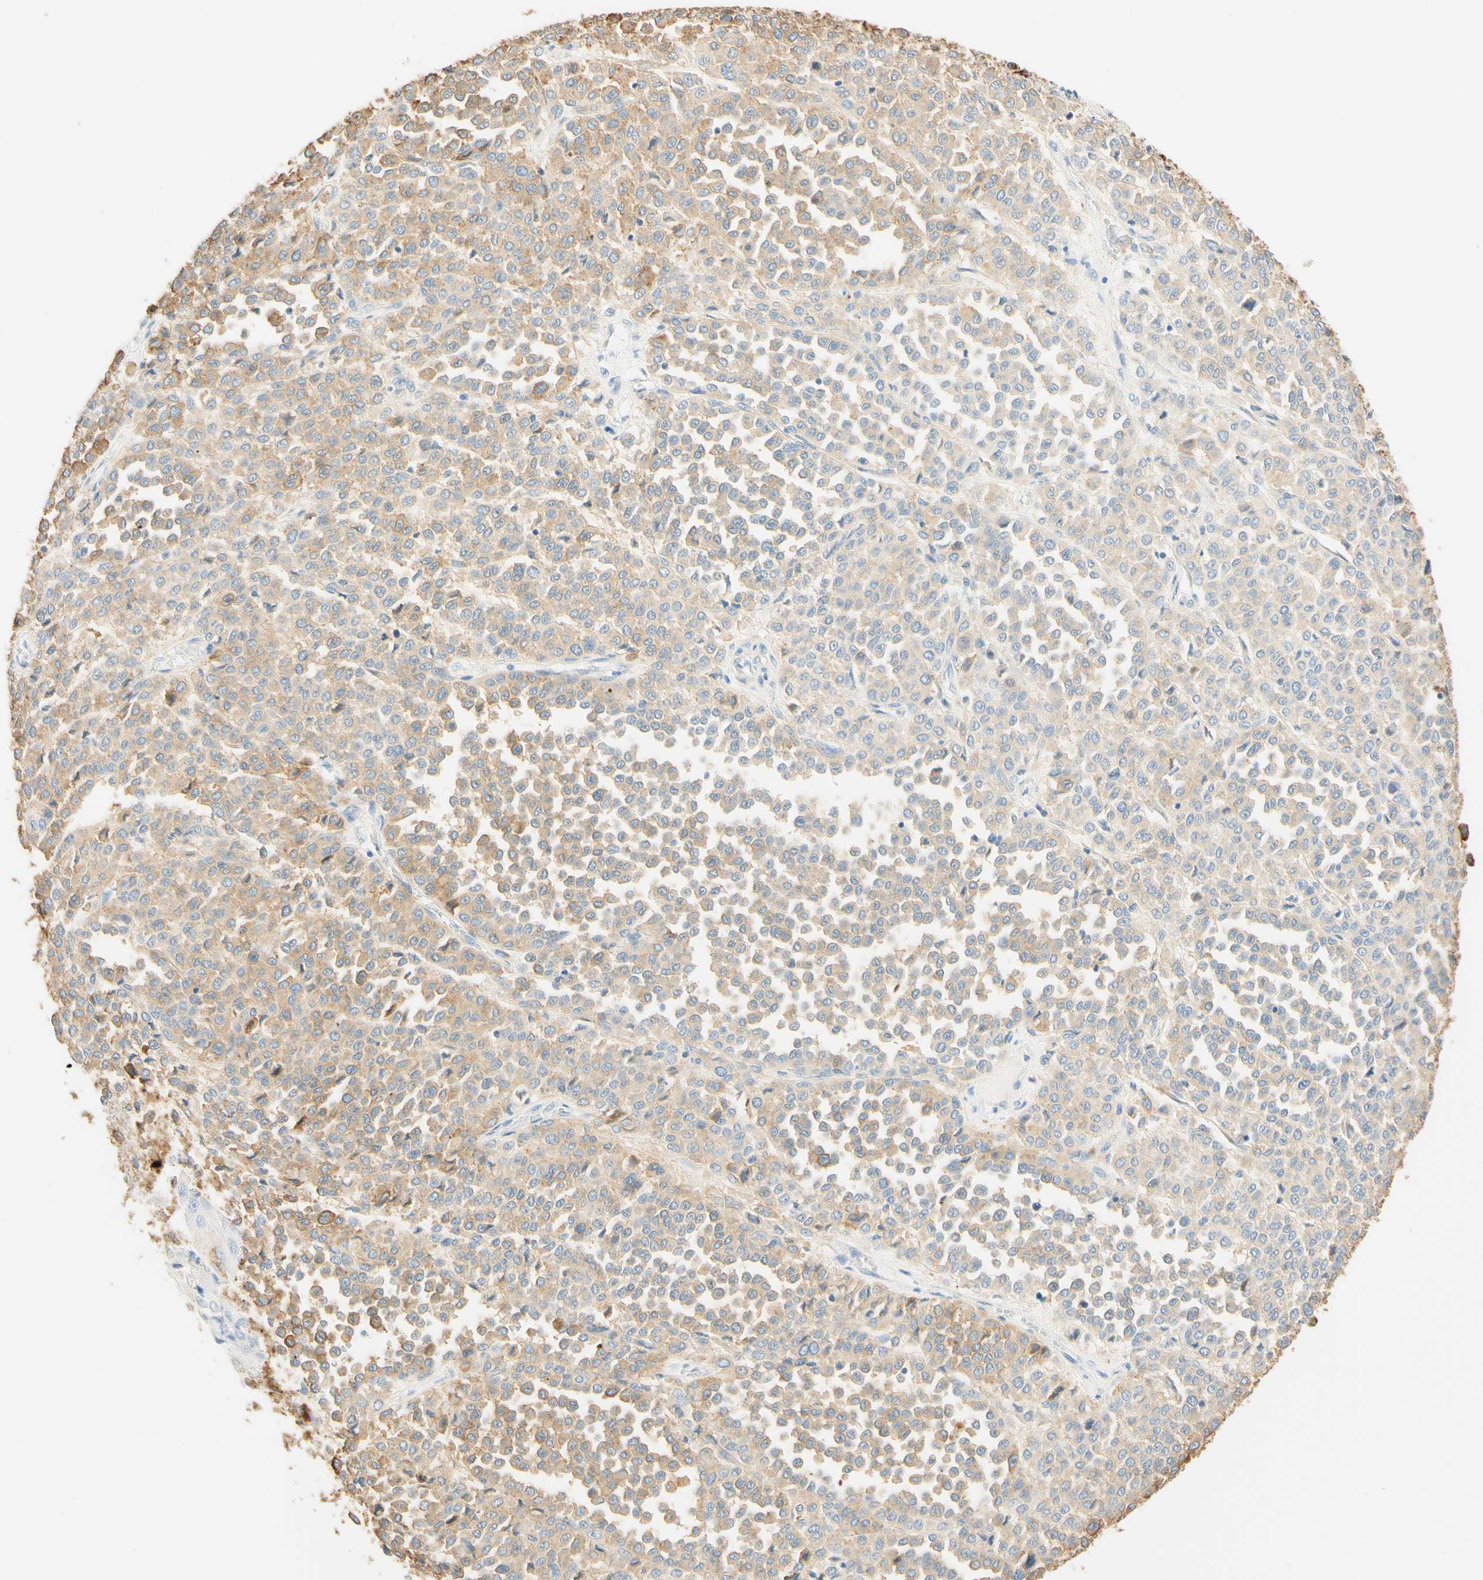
{"staining": {"intensity": "weak", "quantity": ">75%", "location": "cytoplasmic/membranous"}, "tissue": "melanoma", "cell_type": "Tumor cells", "image_type": "cancer", "snomed": [{"axis": "morphology", "description": "Malignant melanoma, Metastatic site"}, {"axis": "topography", "description": "Pancreas"}], "caption": "The immunohistochemical stain highlights weak cytoplasmic/membranous positivity in tumor cells of melanoma tissue. (Brightfield microscopy of DAB IHC at high magnification).", "gene": "CD63", "patient": {"sex": "female", "age": 30}}